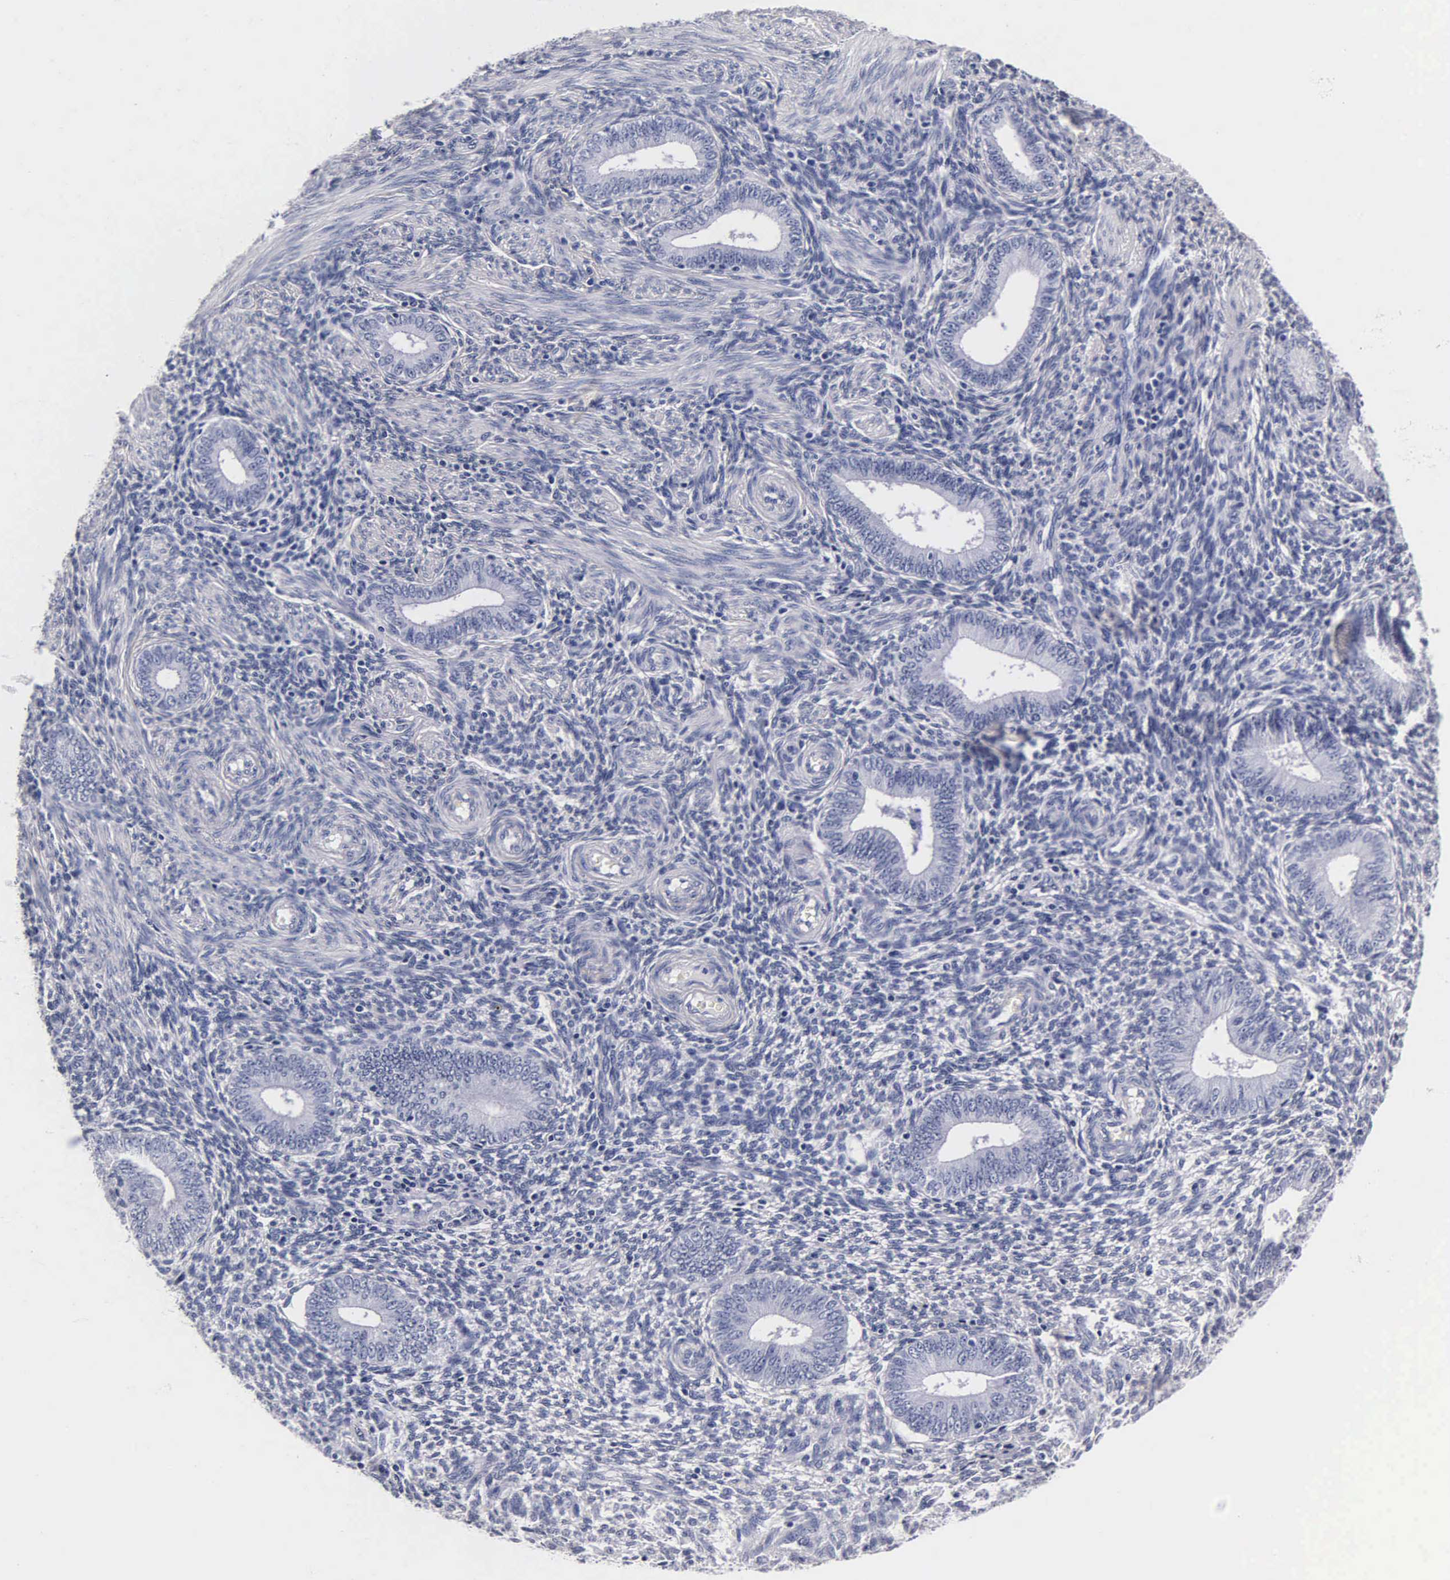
{"staining": {"intensity": "negative", "quantity": "none", "location": "none"}, "tissue": "endometrium", "cell_type": "Cells in endometrial stroma", "image_type": "normal", "snomed": [{"axis": "morphology", "description": "Normal tissue, NOS"}, {"axis": "topography", "description": "Endometrium"}], "caption": "Protein analysis of unremarkable endometrium shows no significant expression in cells in endometrial stroma. (Immunohistochemistry (ihc), brightfield microscopy, high magnification).", "gene": "INS", "patient": {"sex": "female", "age": 35}}